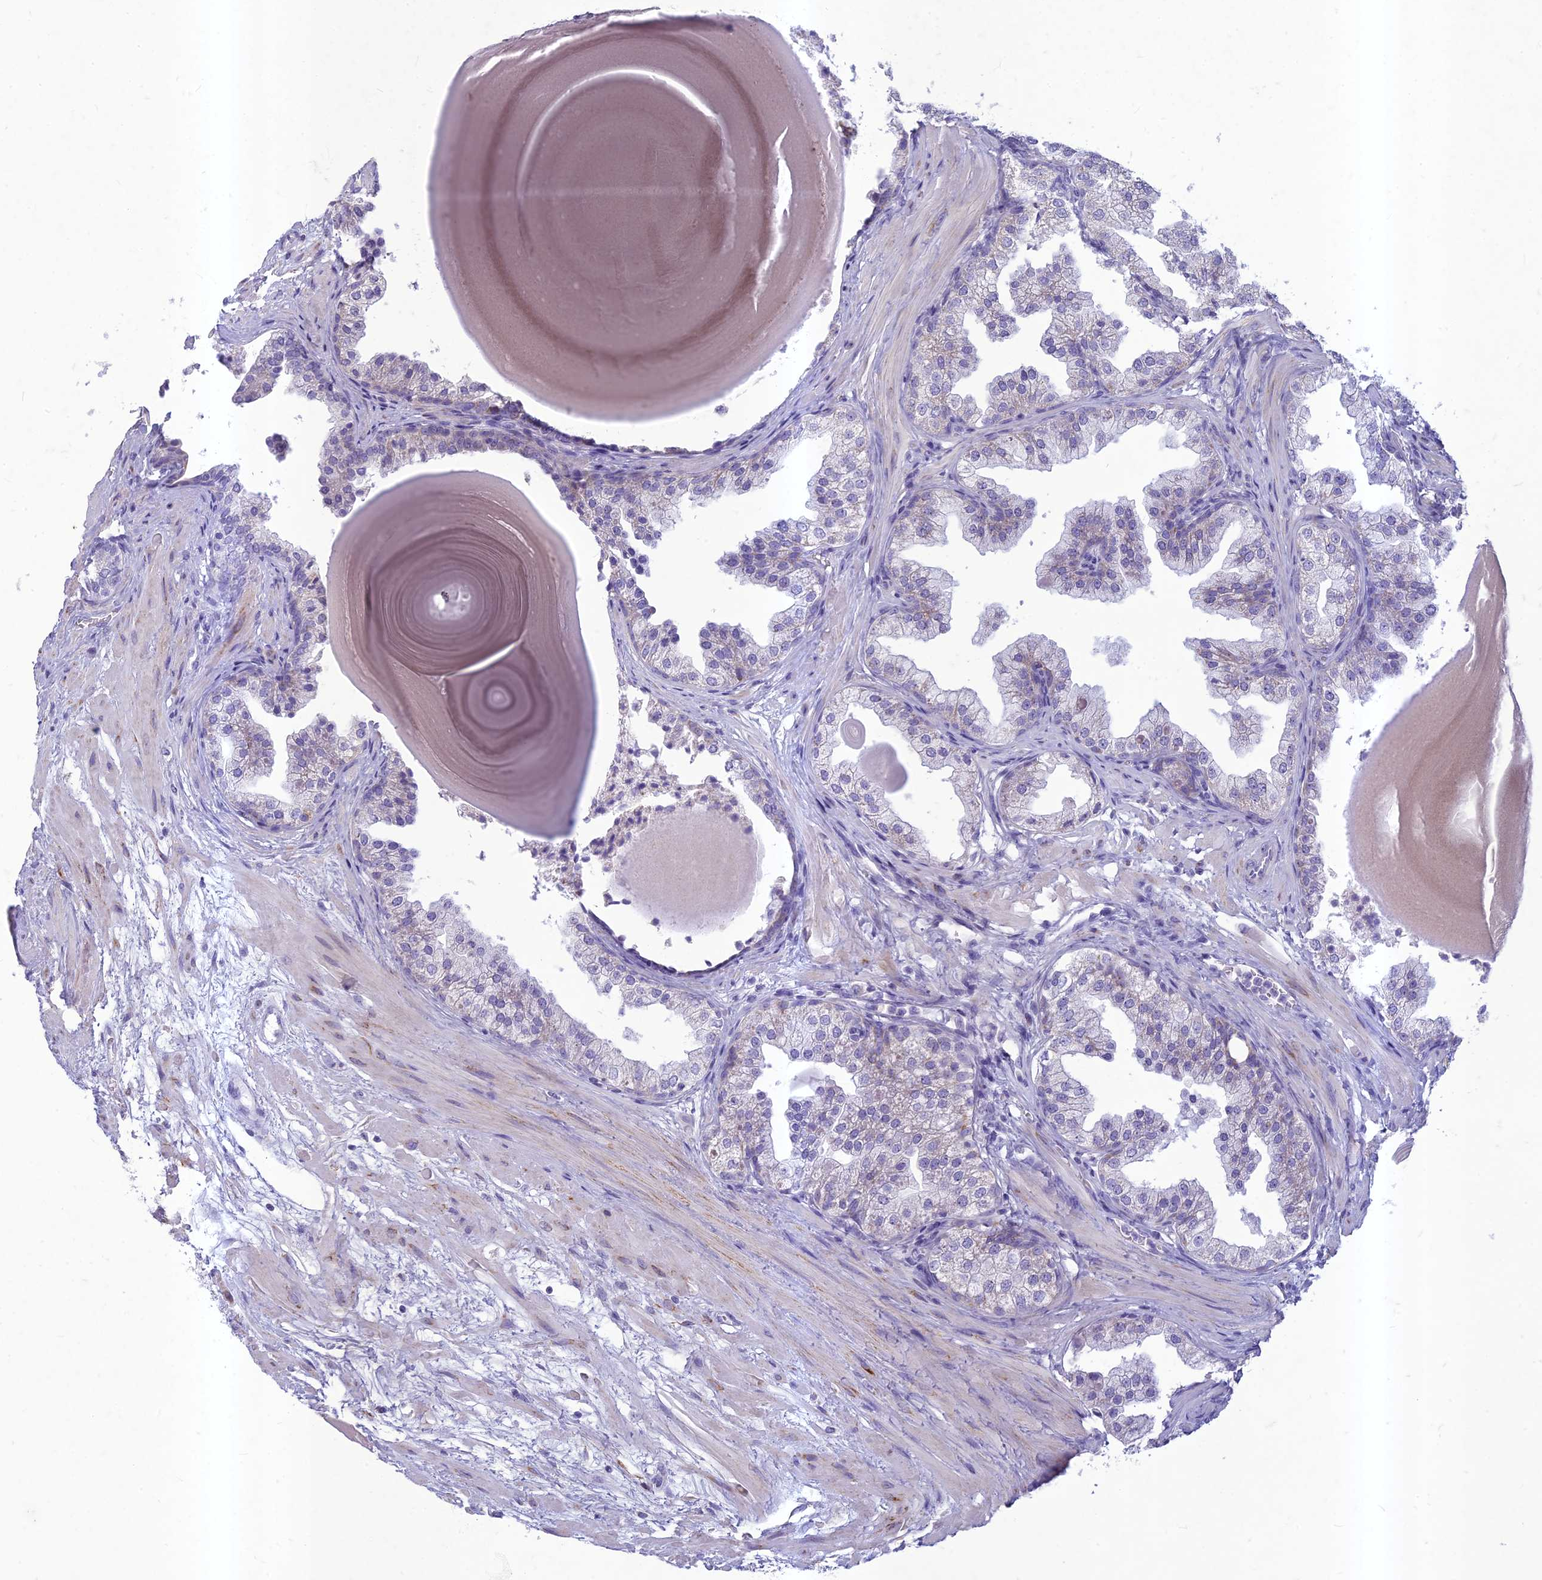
{"staining": {"intensity": "negative", "quantity": "none", "location": "none"}, "tissue": "prostate", "cell_type": "Glandular cells", "image_type": "normal", "snomed": [{"axis": "morphology", "description": "Normal tissue, NOS"}, {"axis": "topography", "description": "Prostate"}], "caption": "Immunohistochemistry image of unremarkable prostate stained for a protein (brown), which reveals no expression in glandular cells. (DAB (3,3'-diaminobenzidine) immunohistochemistry (IHC) visualized using brightfield microscopy, high magnification).", "gene": "HIGD1A", "patient": {"sex": "male", "age": 48}}